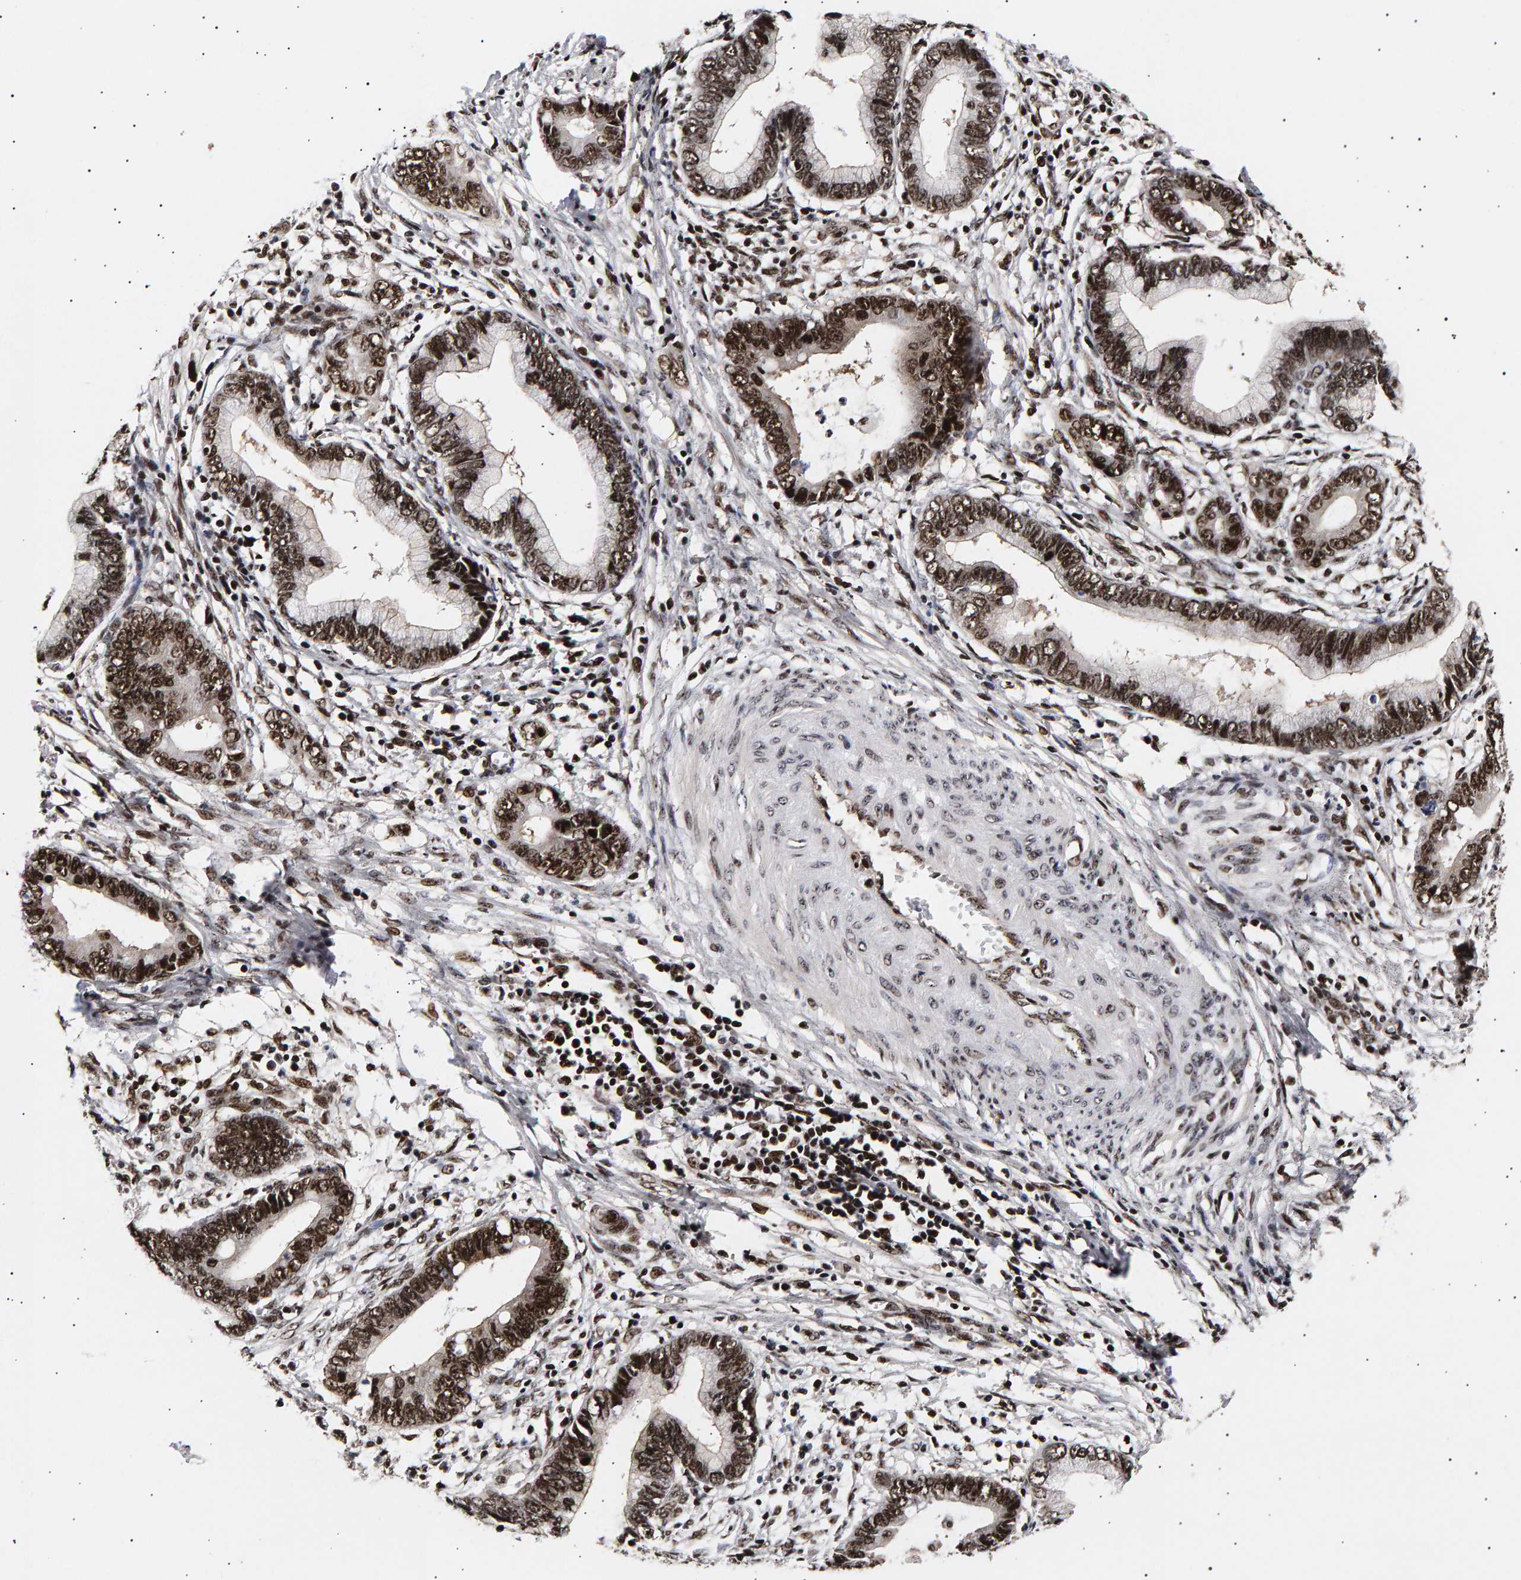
{"staining": {"intensity": "strong", "quantity": ">75%", "location": "nuclear"}, "tissue": "cervical cancer", "cell_type": "Tumor cells", "image_type": "cancer", "snomed": [{"axis": "morphology", "description": "Adenocarcinoma, NOS"}, {"axis": "topography", "description": "Cervix"}], "caption": "Cervical adenocarcinoma stained with immunohistochemistry (IHC) shows strong nuclear positivity in approximately >75% of tumor cells.", "gene": "ANKRD40", "patient": {"sex": "female", "age": 44}}